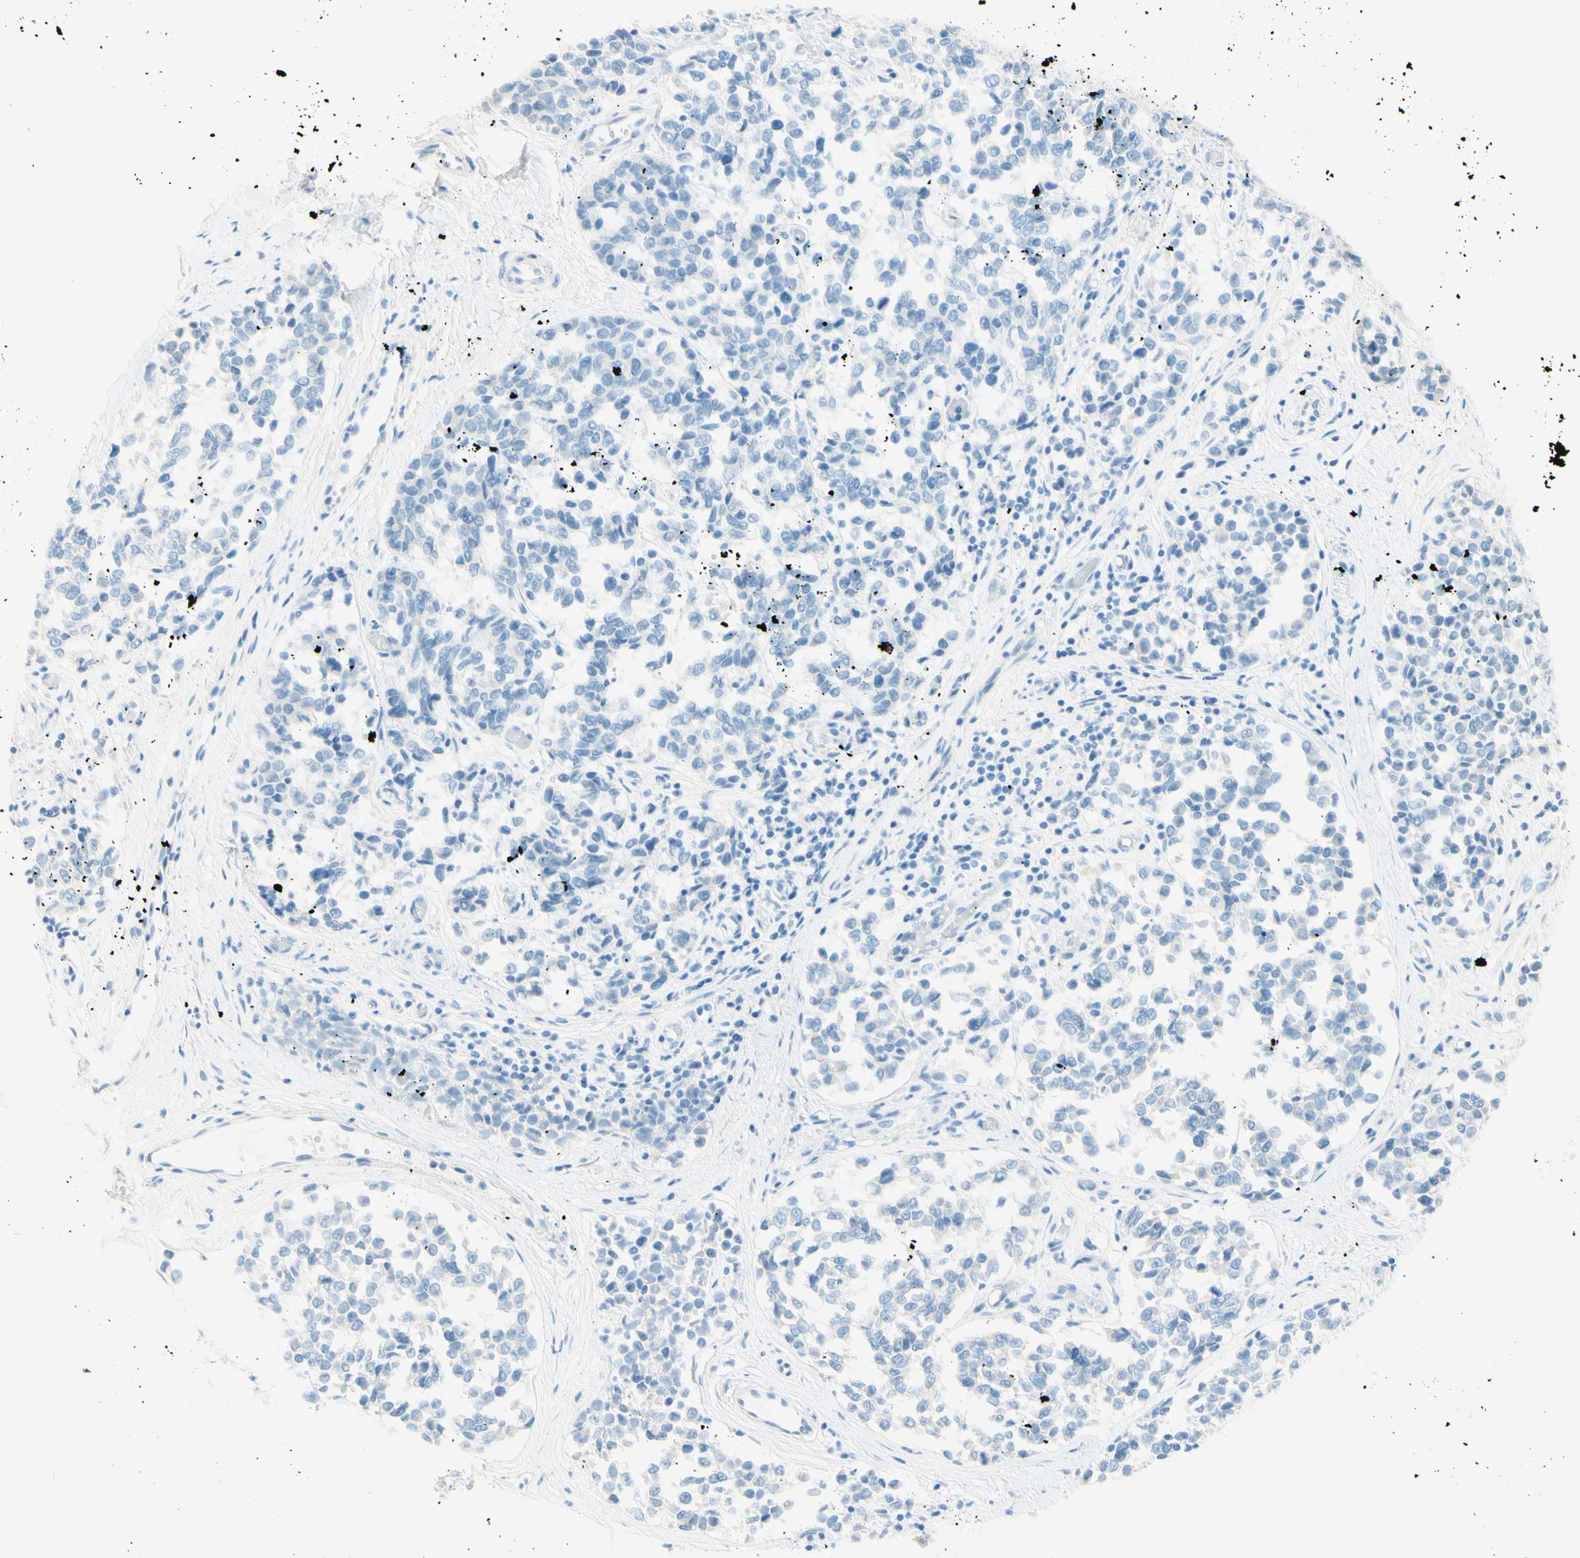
{"staining": {"intensity": "negative", "quantity": "none", "location": "none"}, "tissue": "melanoma", "cell_type": "Tumor cells", "image_type": "cancer", "snomed": [{"axis": "morphology", "description": "Malignant melanoma, NOS"}, {"axis": "topography", "description": "Skin"}], "caption": "Immunohistochemistry (IHC) of melanoma demonstrates no staining in tumor cells.", "gene": "PROM1", "patient": {"sex": "female", "age": 64}}